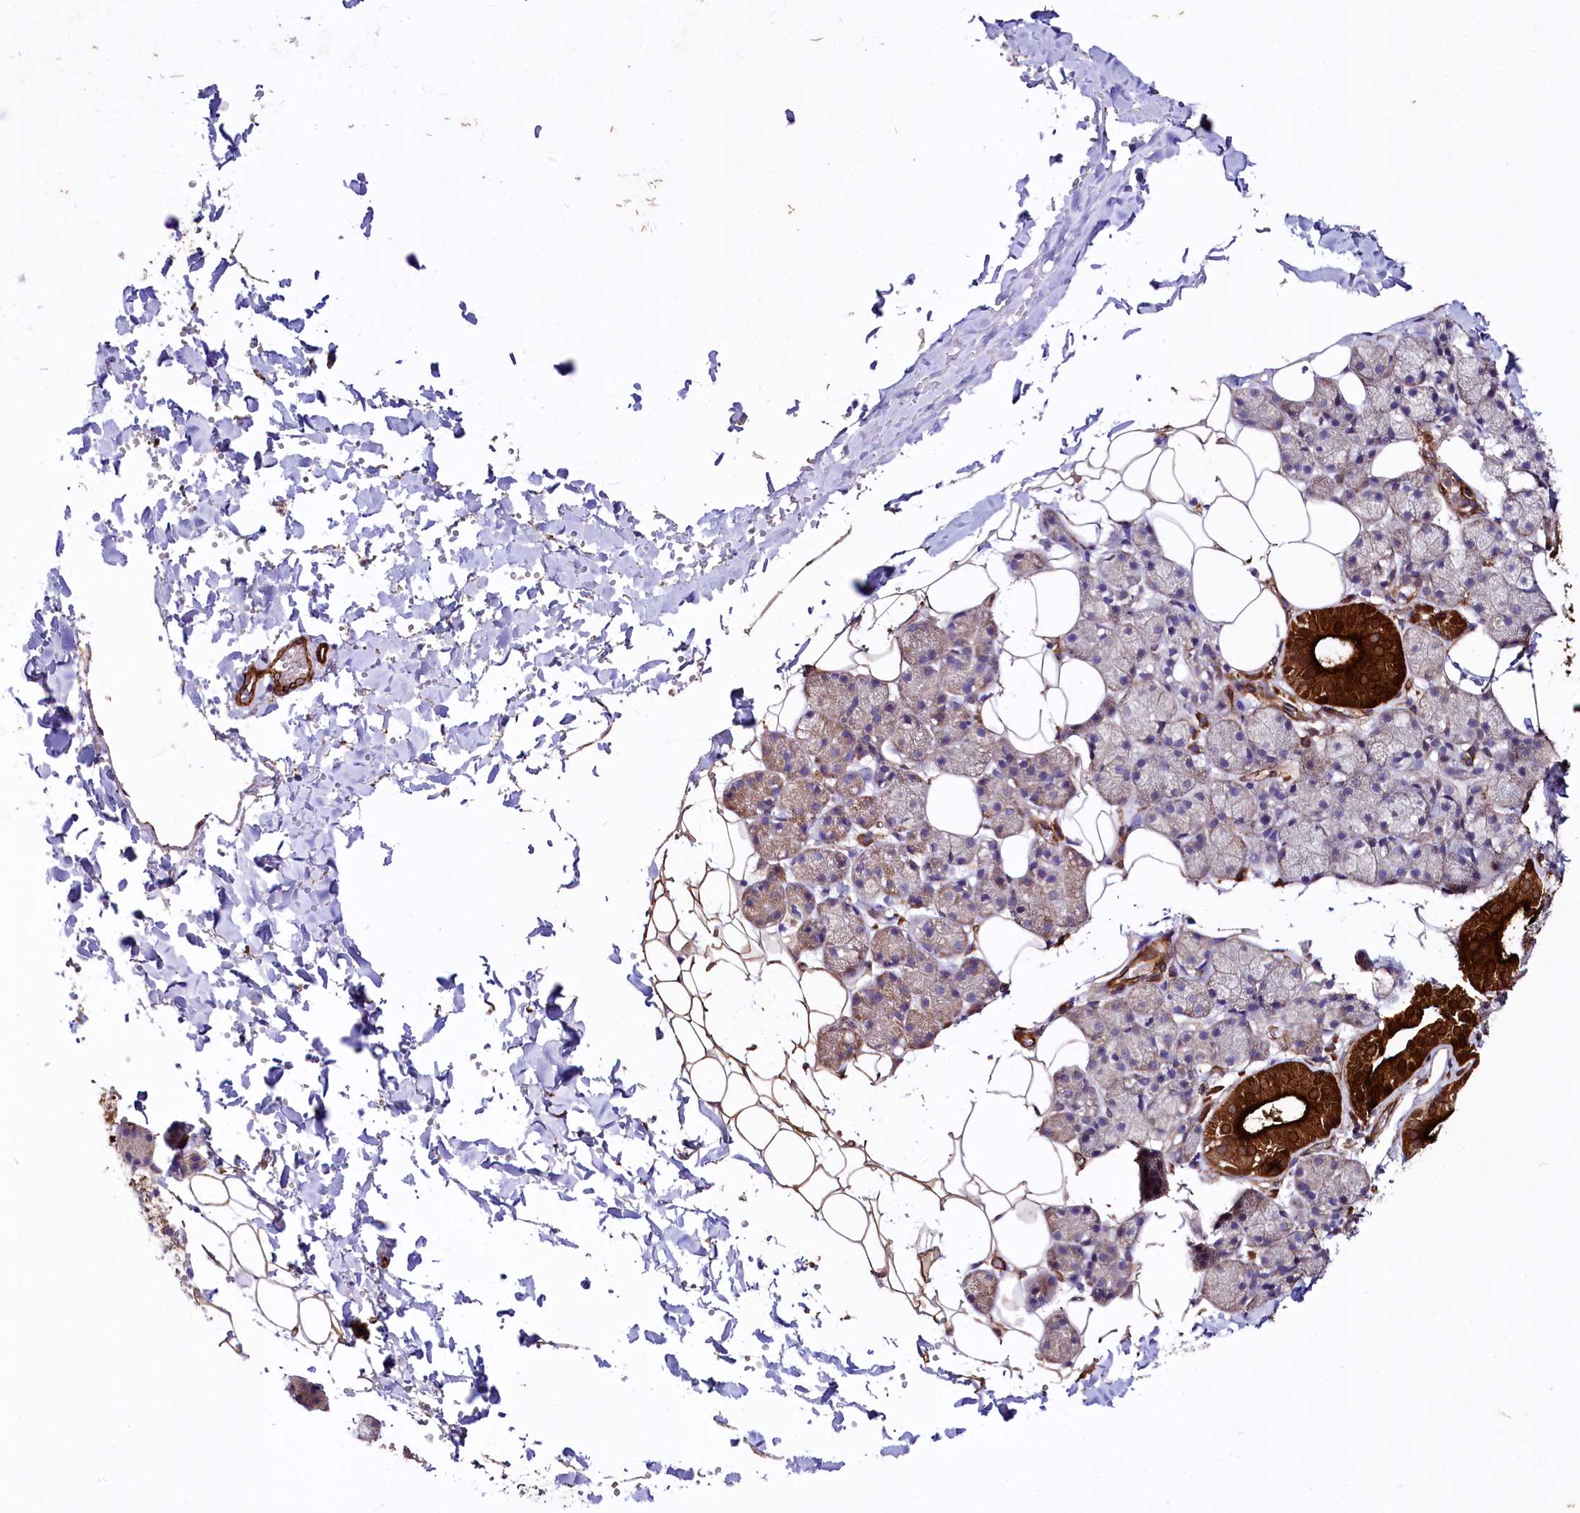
{"staining": {"intensity": "strong", "quantity": "<25%", "location": "cytoplasmic/membranous"}, "tissue": "salivary gland", "cell_type": "Glandular cells", "image_type": "normal", "snomed": [{"axis": "morphology", "description": "Normal tissue, NOS"}, {"axis": "topography", "description": "Salivary gland"}], "caption": "An IHC micrograph of normal tissue is shown. Protein staining in brown highlights strong cytoplasmic/membranous positivity in salivary gland within glandular cells.", "gene": "SPATS2", "patient": {"sex": "female", "age": 33}}